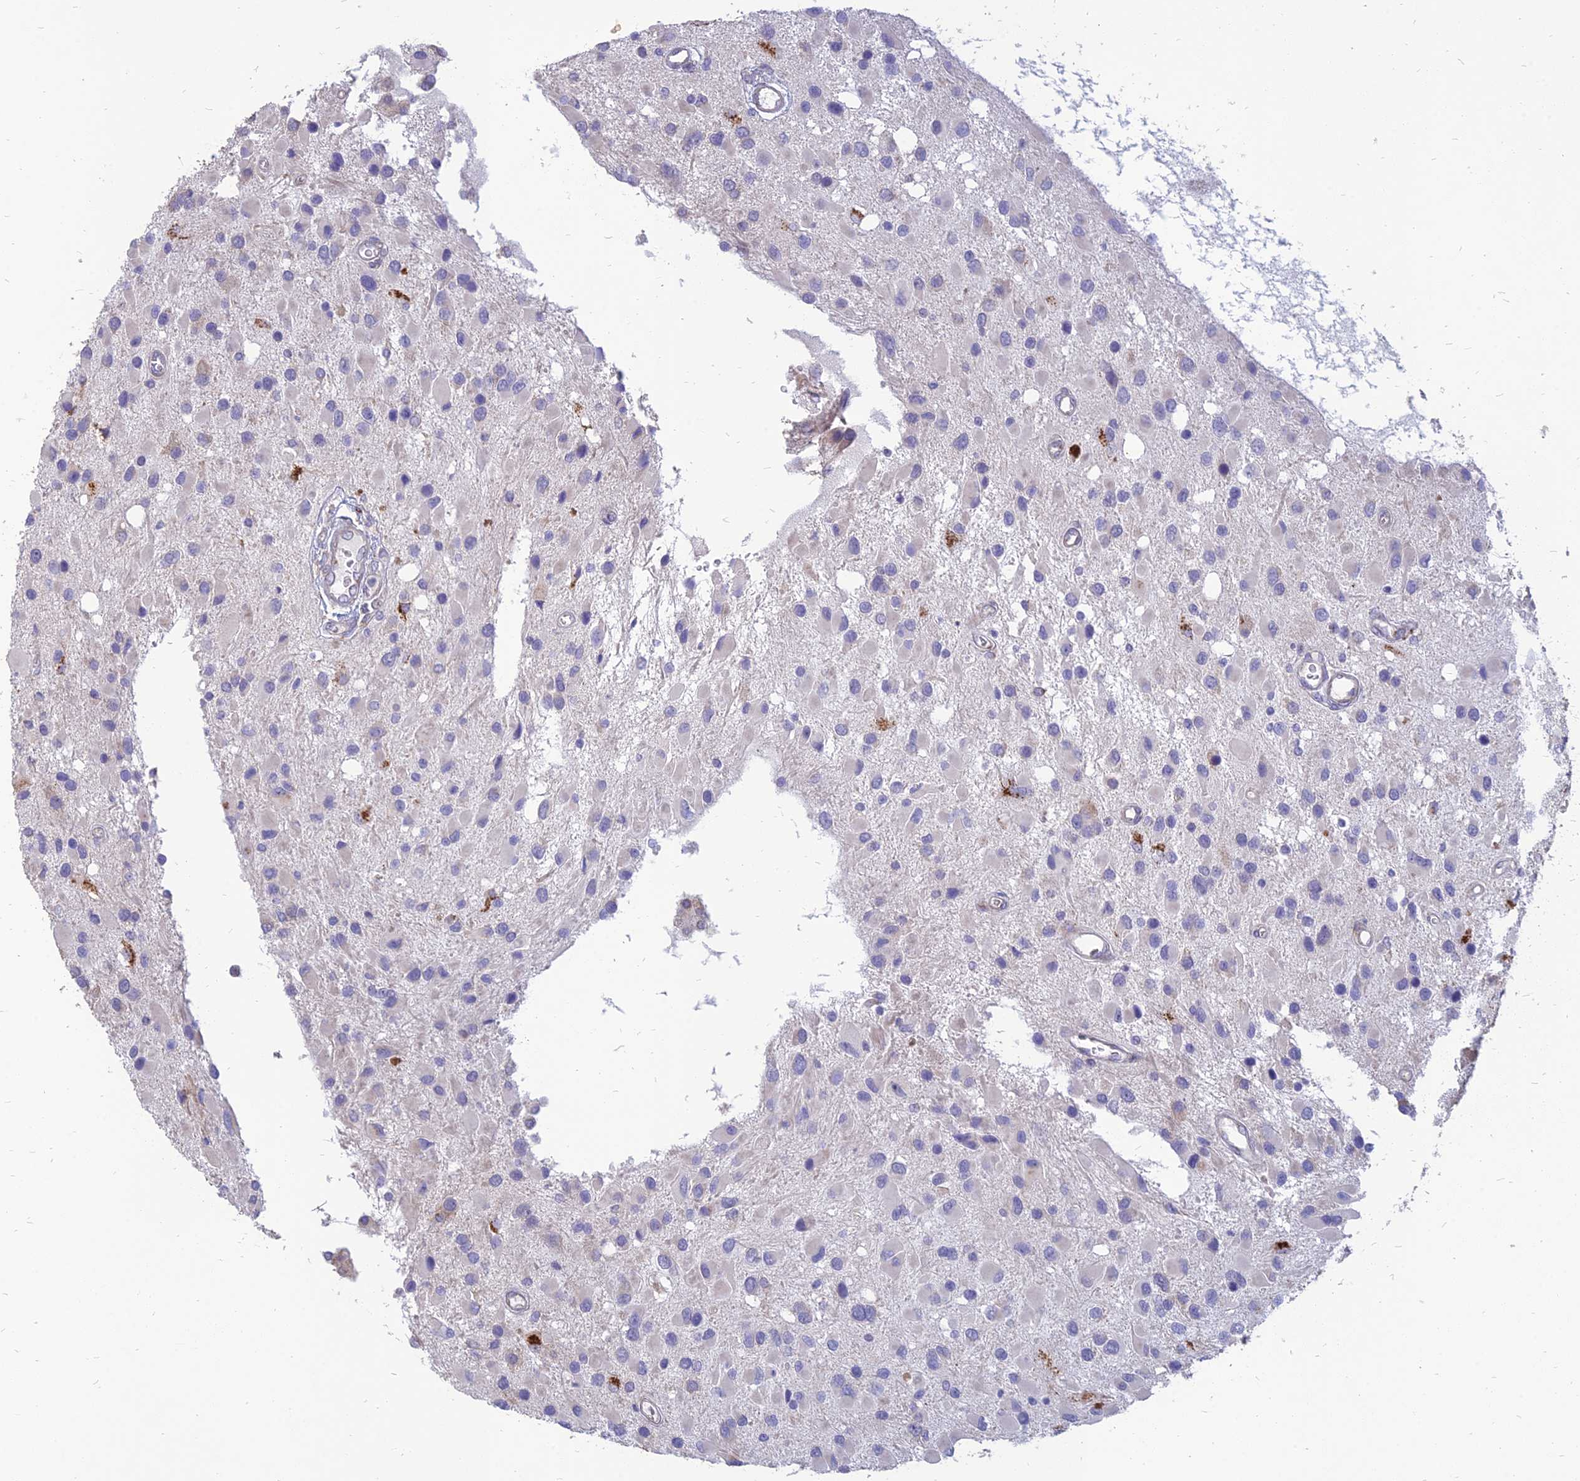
{"staining": {"intensity": "negative", "quantity": "none", "location": "none"}, "tissue": "glioma", "cell_type": "Tumor cells", "image_type": "cancer", "snomed": [{"axis": "morphology", "description": "Glioma, malignant, High grade"}, {"axis": "topography", "description": "Brain"}], "caption": "DAB immunohistochemical staining of human malignant glioma (high-grade) reveals no significant expression in tumor cells. The staining was performed using DAB to visualize the protein expression in brown, while the nuclei were stained in blue with hematoxylin (Magnification: 20x).", "gene": "ST3GAL6", "patient": {"sex": "male", "age": 53}}